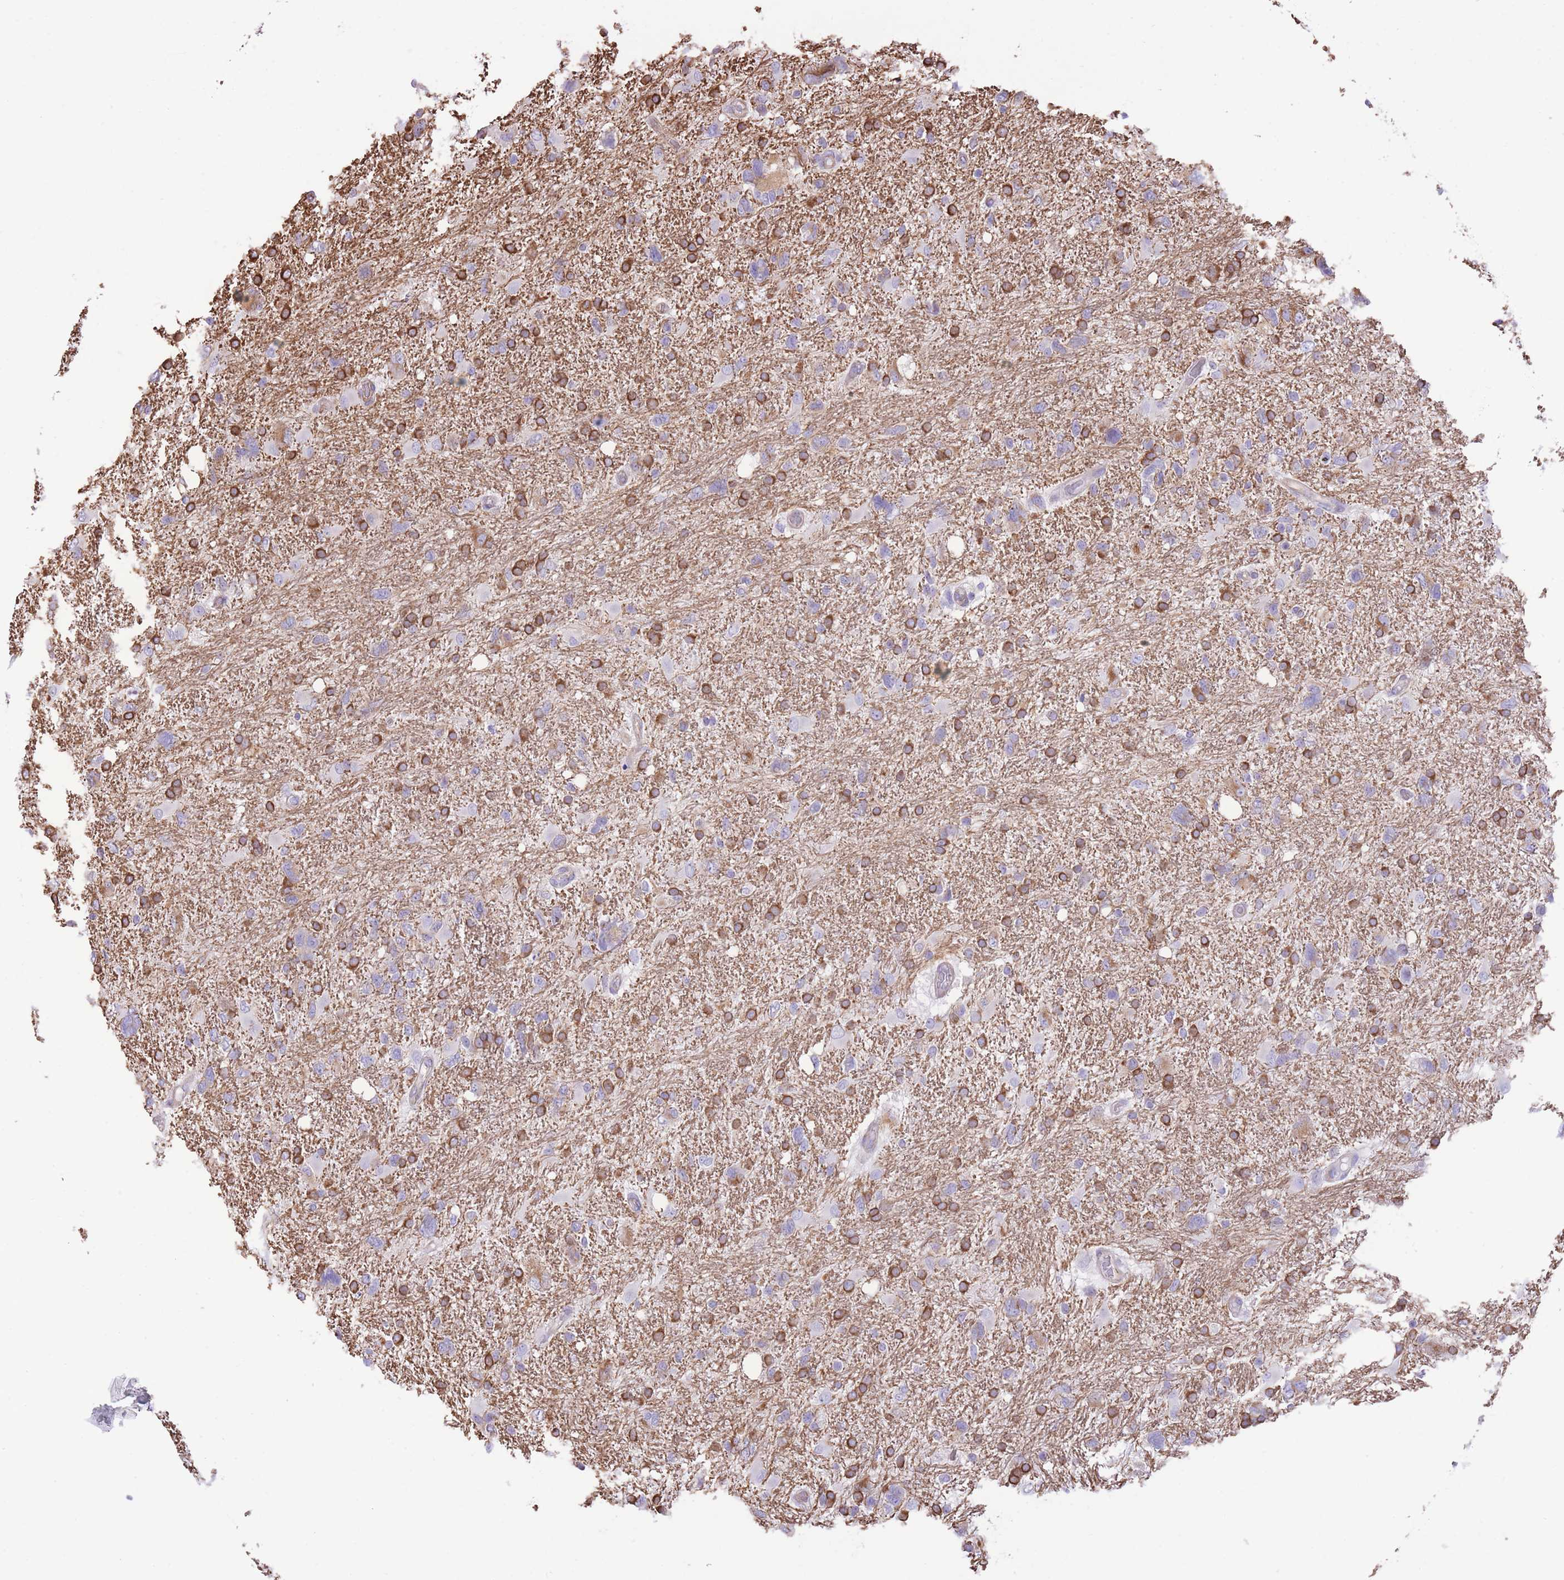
{"staining": {"intensity": "moderate", "quantity": "25%-75%", "location": "cytoplasmic/membranous"}, "tissue": "glioma", "cell_type": "Tumor cells", "image_type": "cancer", "snomed": [{"axis": "morphology", "description": "Glioma, malignant, High grade"}, {"axis": "topography", "description": "Brain"}], "caption": "Tumor cells exhibit medium levels of moderate cytoplasmic/membranous staining in approximately 25%-75% of cells in human malignant glioma (high-grade).", "gene": "RHOU", "patient": {"sex": "male", "age": 61}}